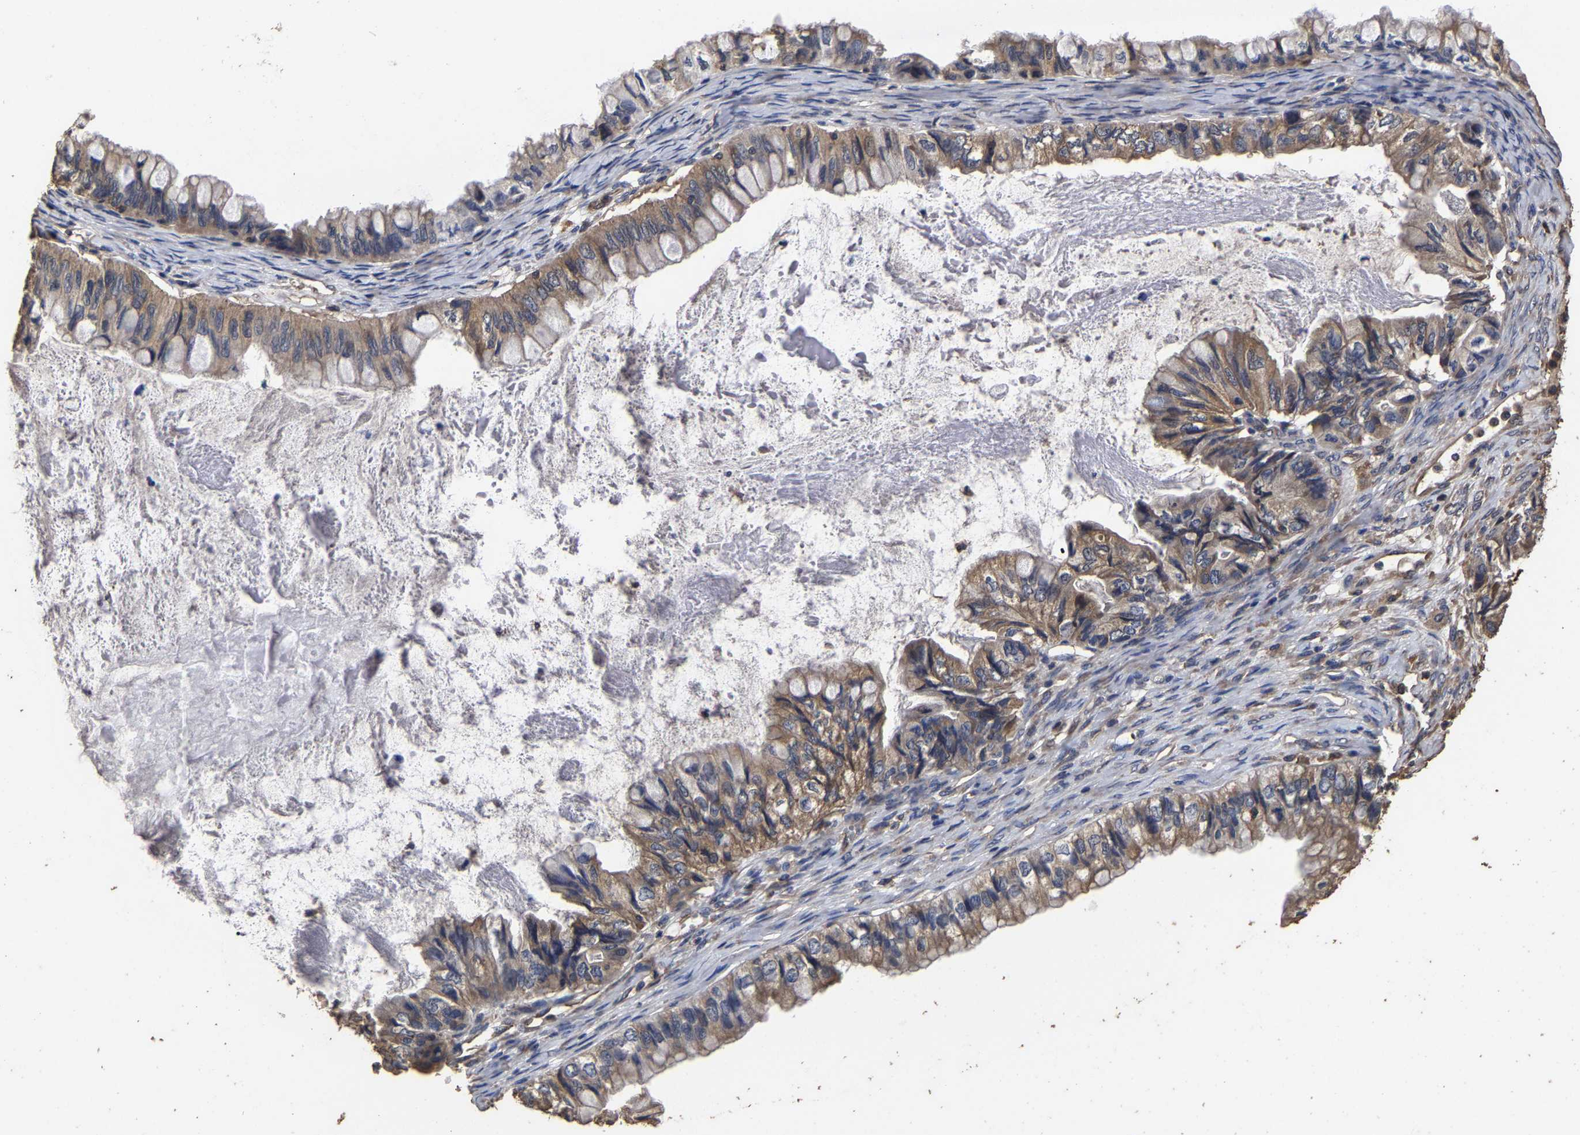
{"staining": {"intensity": "moderate", "quantity": "25%-75%", "location": "cytoplasmic/membranous"}, "tissue": "ovarian cancer", "cell_type": "Tumor cells", "image_type": "cancer", "snomed": [{"axis": "morphology", "description": "Cystadenocarcinoma, mucinous, NOS"}, {"axis": "topography", "description": "Ovary"}], "caption": "This histopathology image reveals immunohistochemistry (IHC) staining of ovarian cancer (mucinous cystadenocarcinoma), with medium moderate cytoplasmic/membranous positivity in approximately 25%-75% of tumor cells.", "gene": "ITCH", "patient": {"sex": "female", "age": 80}}